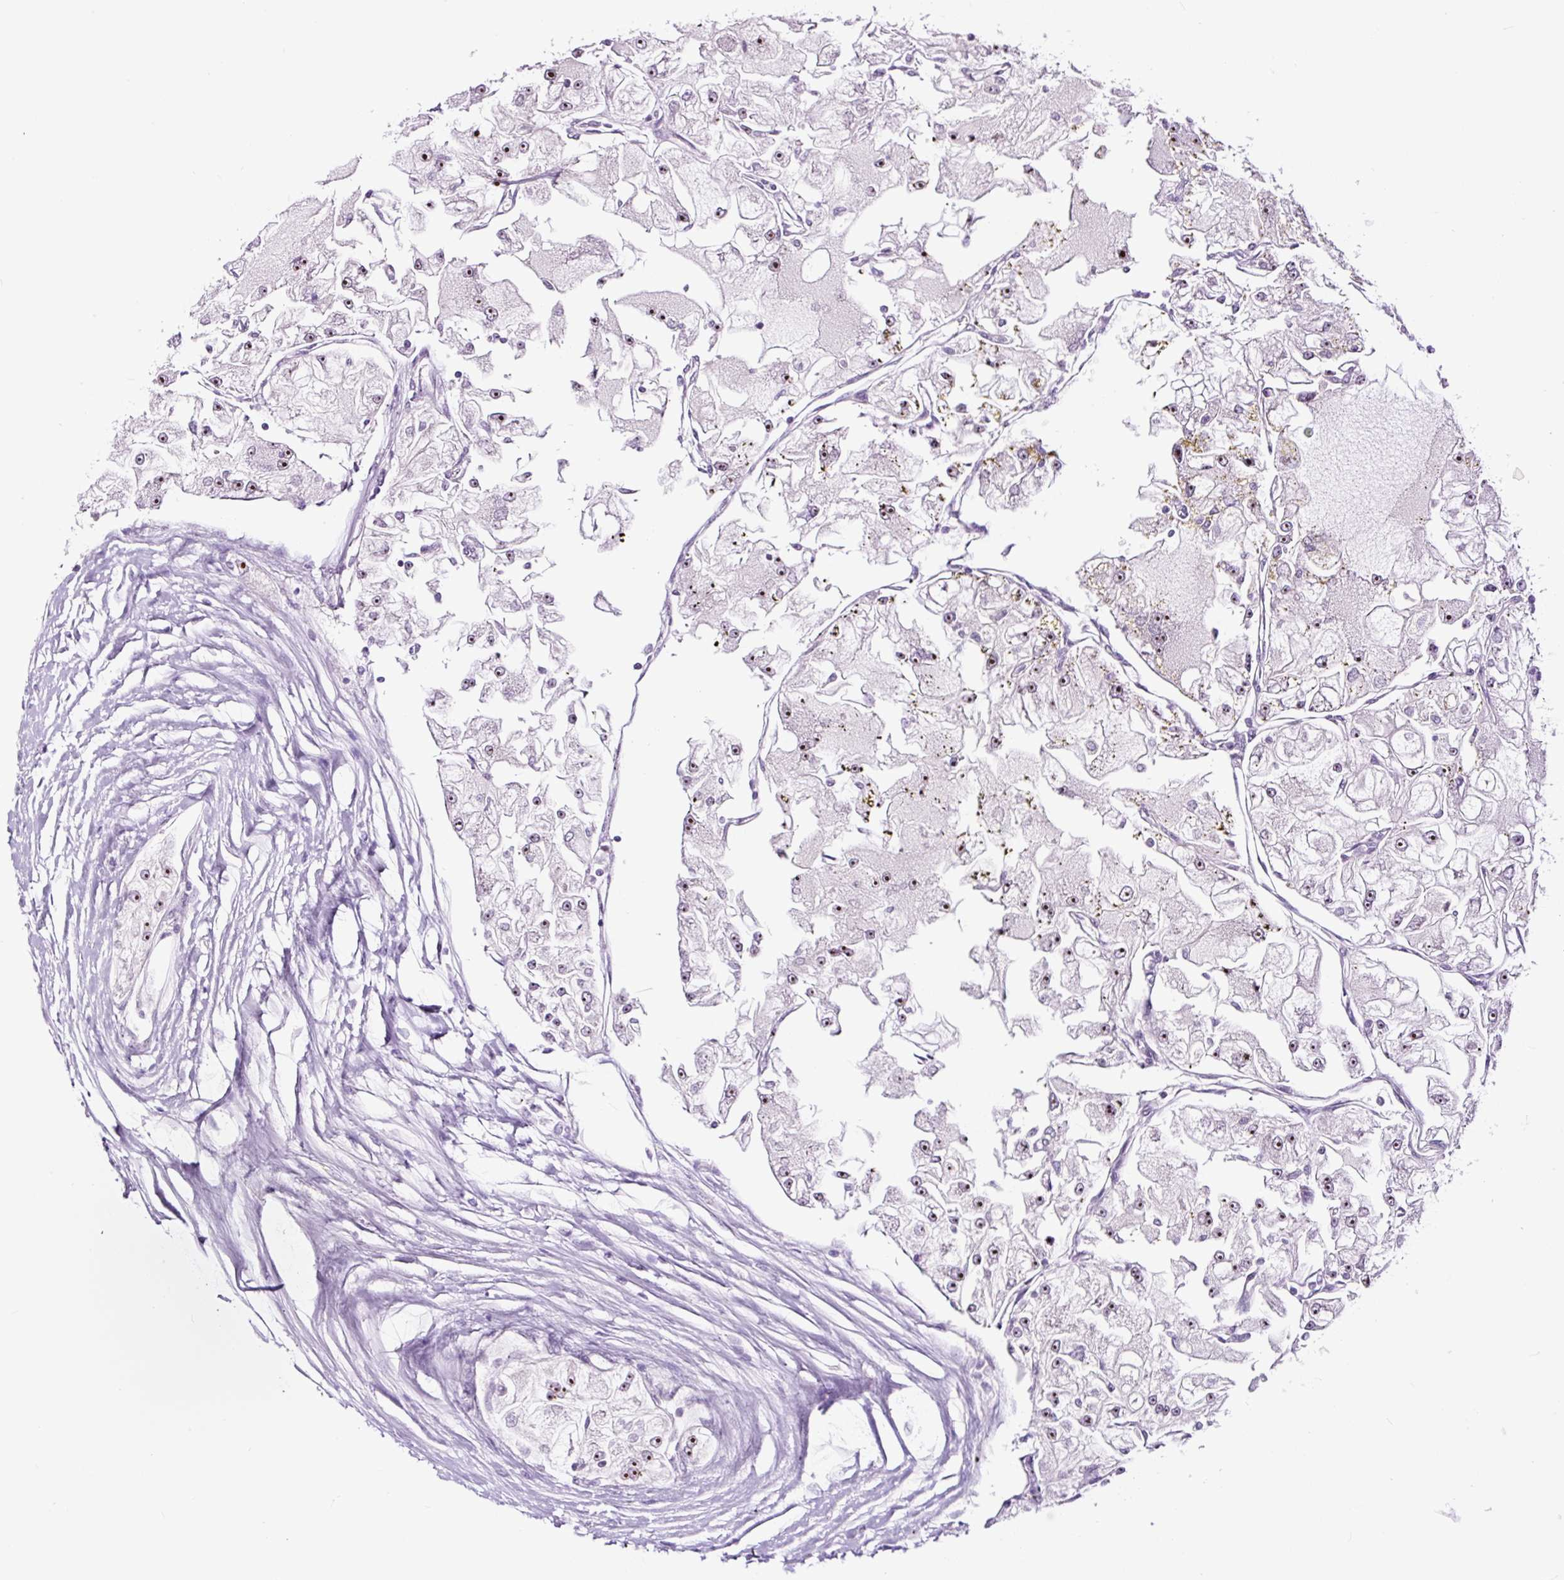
{"staining": {"intensity": "moderate", "quantity": ">75%", "location": "nuclear"}, "tissue": "renal cancer", "cell_type": "Tumor cells", "image_type": "cancer", "snomed": [{"axis": "morphology", "description": "Adenocarcinoma, NOS"}, {"axis": "topography", "description": "Kidney"}], "caption": "High-power microscopy captured an immunohistochemistry (IHC) histopathology image of renal adenocarcinoma, revealing moderate nuclear positivity in approximately >75% of tumor cells.", "gene": "NOM1", "patient": {"sex": "female", "age": 72}}